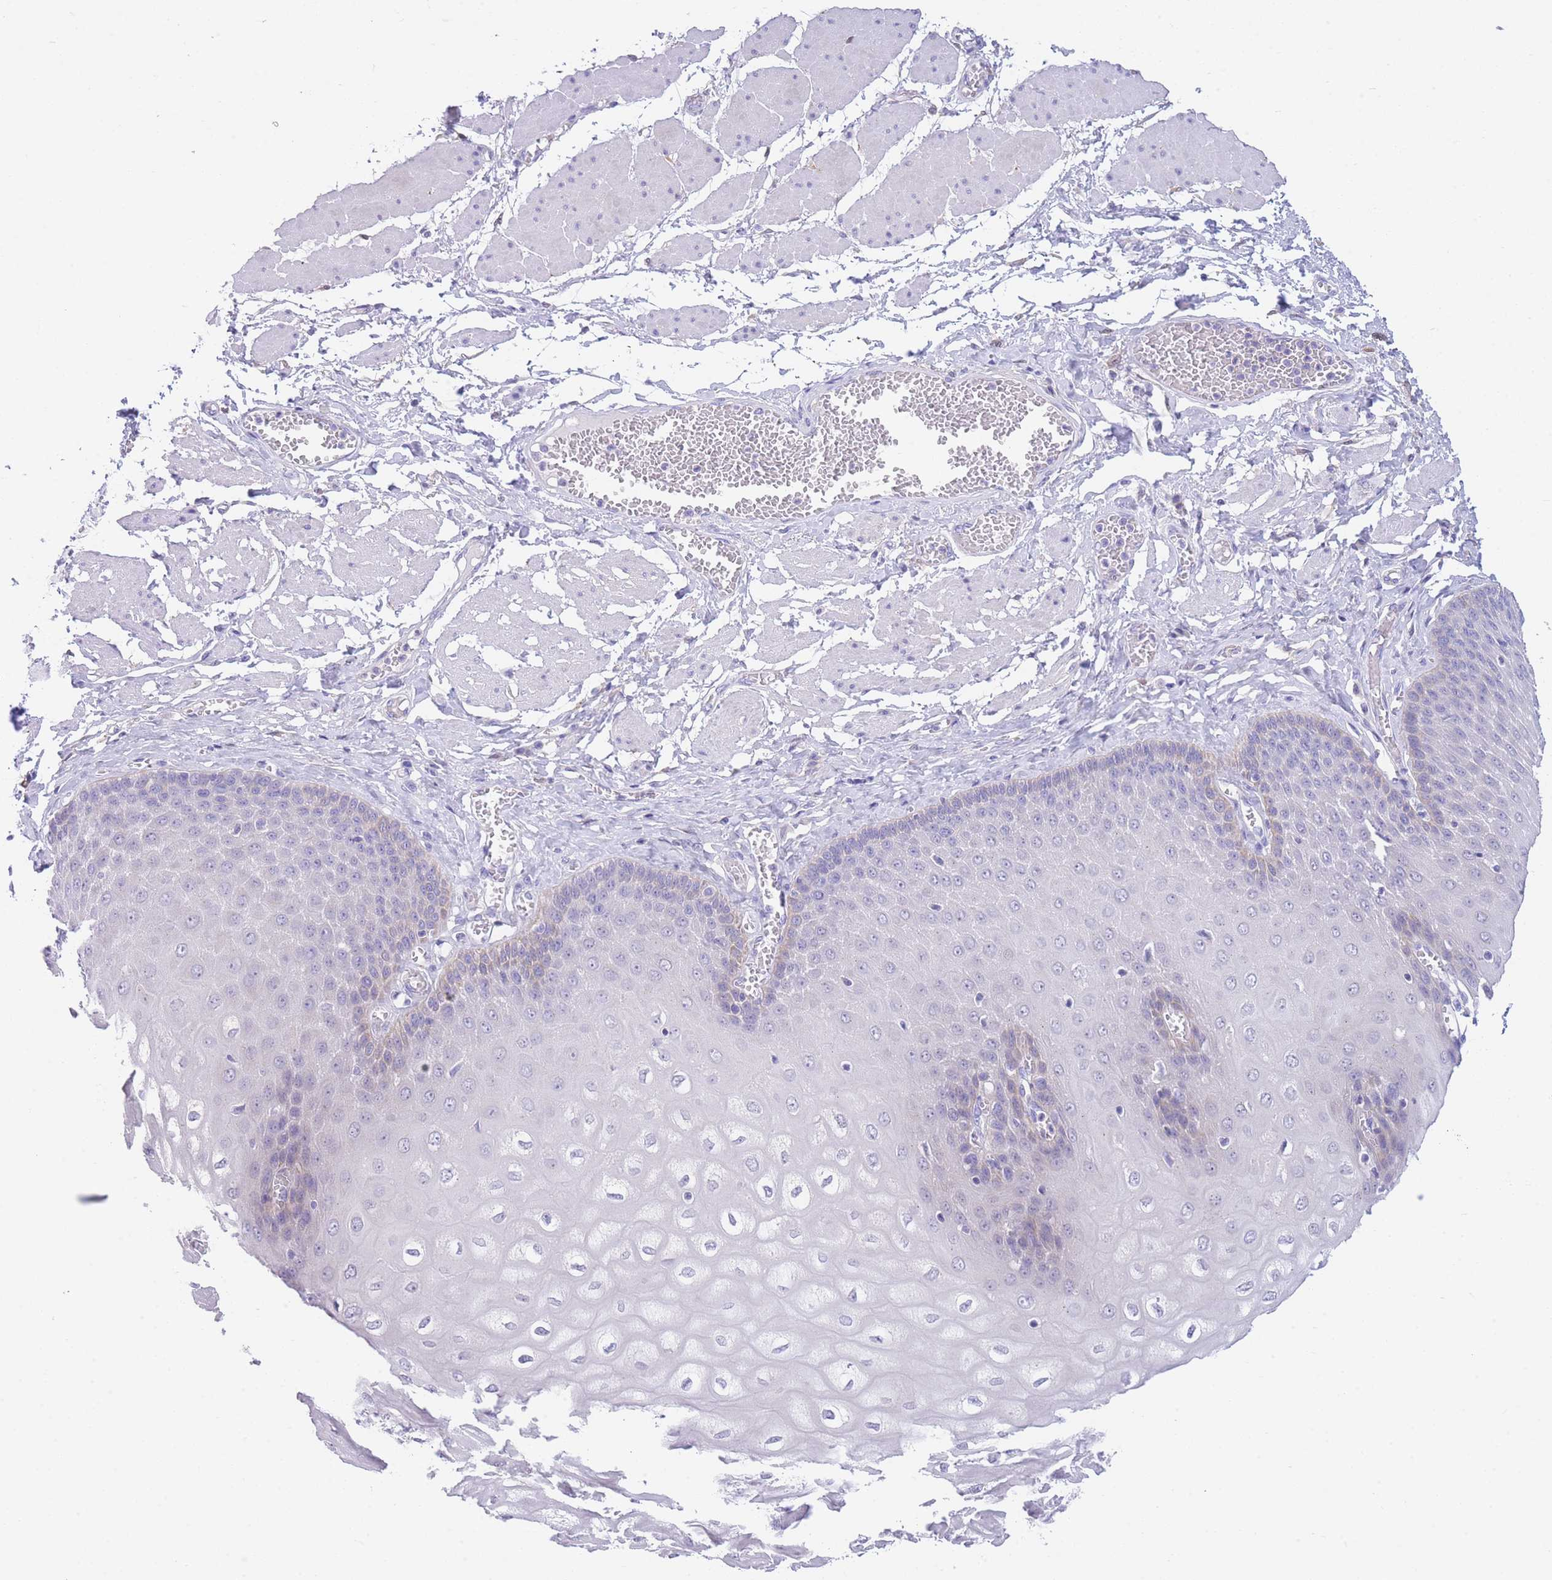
{"staining": {"intensity": "negative", "quantity": "none", "location": "none"}, "tissue": "esophagus", "cell_type": "Squamous epithelial cells", "image_type": "normal", "snomed": [{"axis": "morphology", "description": "Normal tissue, NOS"}, {"axis": "topography", "description": "Esophagus"}], "caption": "Immunohistochemical staining of normal human esophagus demonstrates no significant staining in squamous epithelial cells. (Brightfield microscopy of DAB (3,3'-diaminobenzidine) immunohistochemistry (IHC) at high magnification).", "gene": "PCDHB3", "patient": {"sex": "male", "age": 60}}